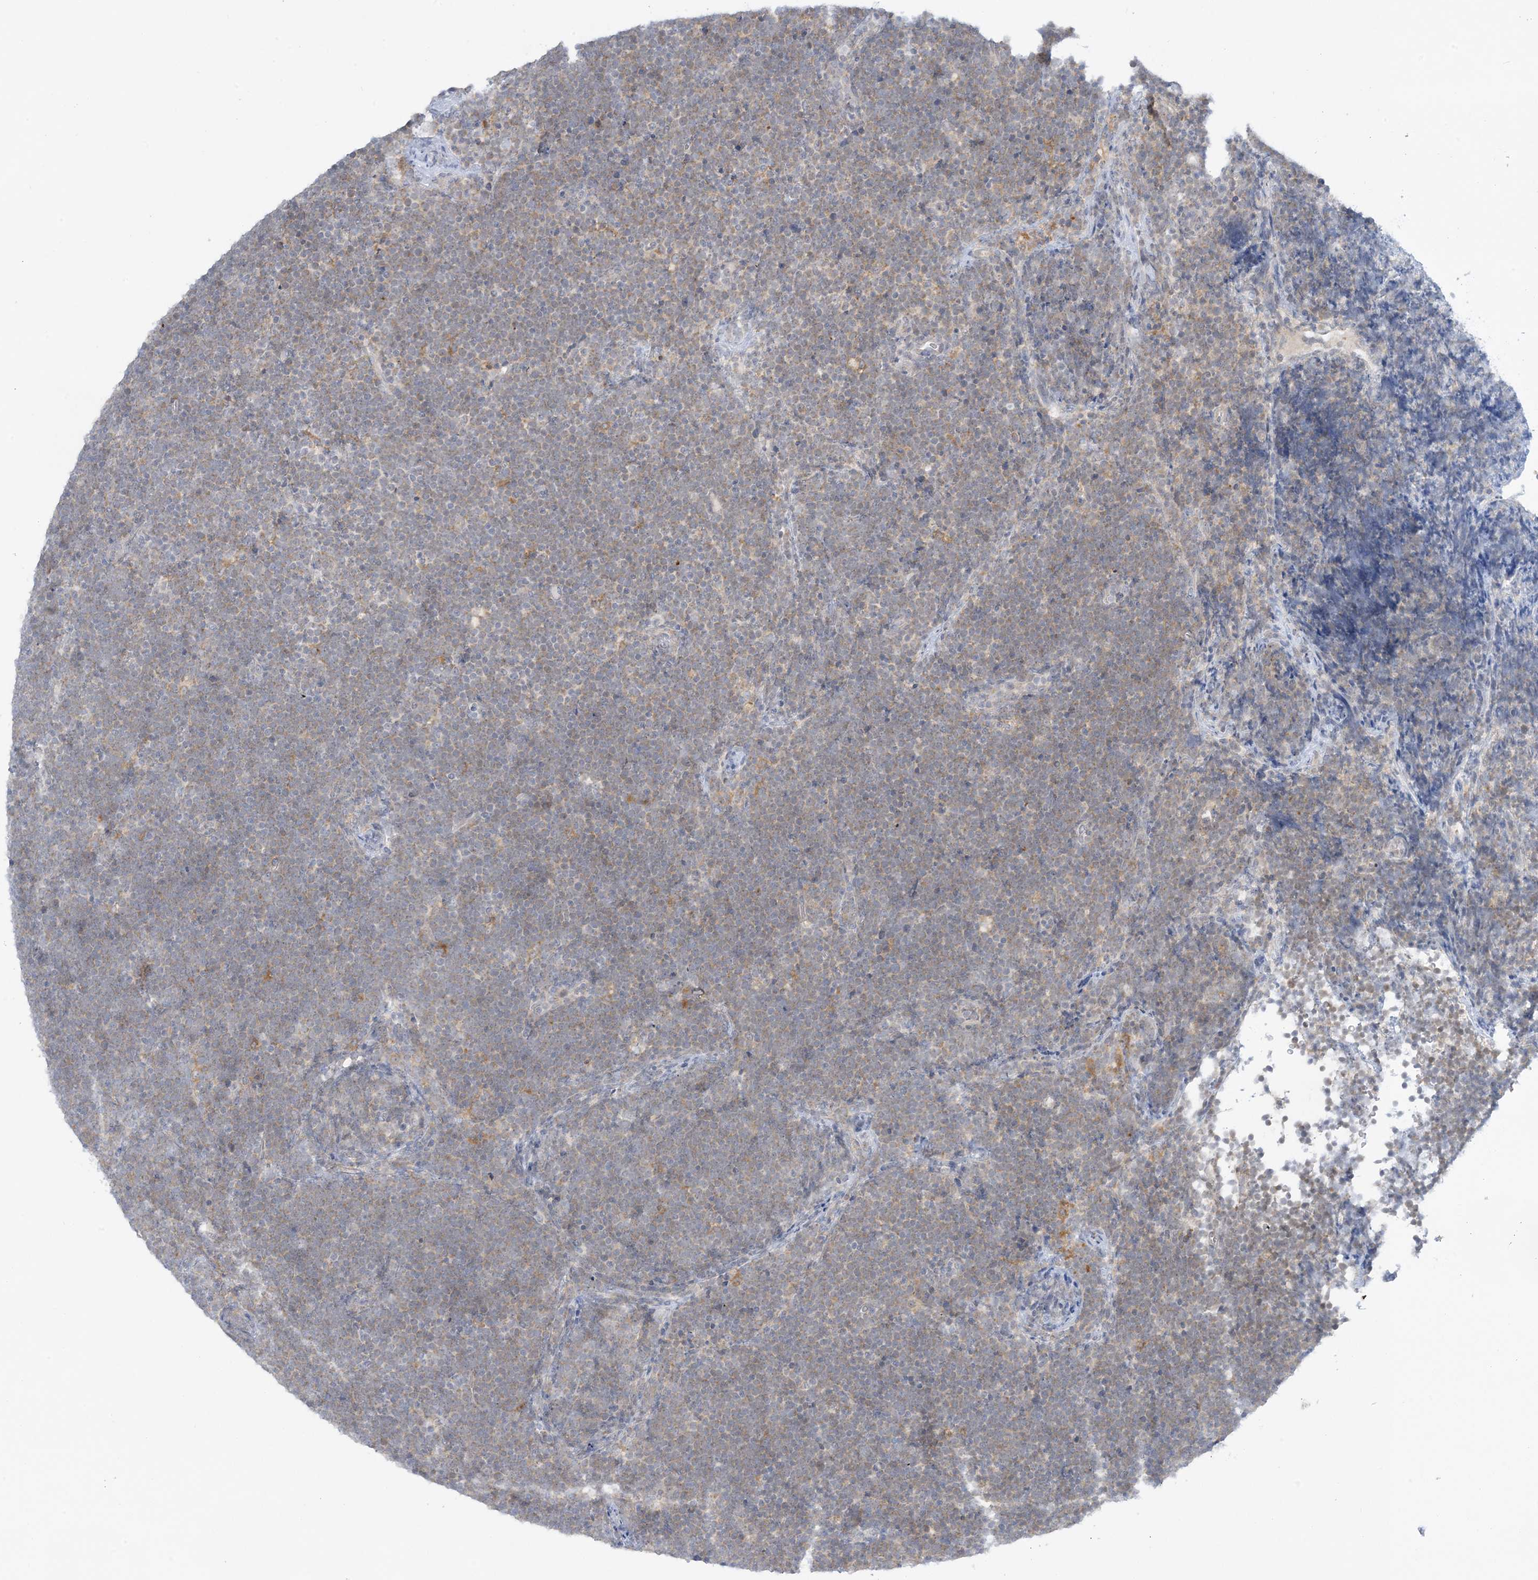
{"staining": {"intensity": "weak", "quantity": "25%-75%", "location": "cytoplasmic/membranous"}, "tissue": "lymphoma", "cell_type": "Tumor cells", "image_type": "cancer", "snomed": [{"axis": "morphology", "description": "Malignant lymphoma, non-Hodgkin's type, High grade"}, {"axis": "topography", "description": "Lymph node"}], "caption": "A brown stain highlights weak cytoplasmic/membranous expression of a protein in lymphoma tumor cells. The staining was performed using DAB (3,3'-diaminobenzidine), with brown indicating positive protein expression. Nuclei are stained blue with hematoxylin.", "gene": "MRPS18A", "patient": {"sex": "male", "age": 13}}